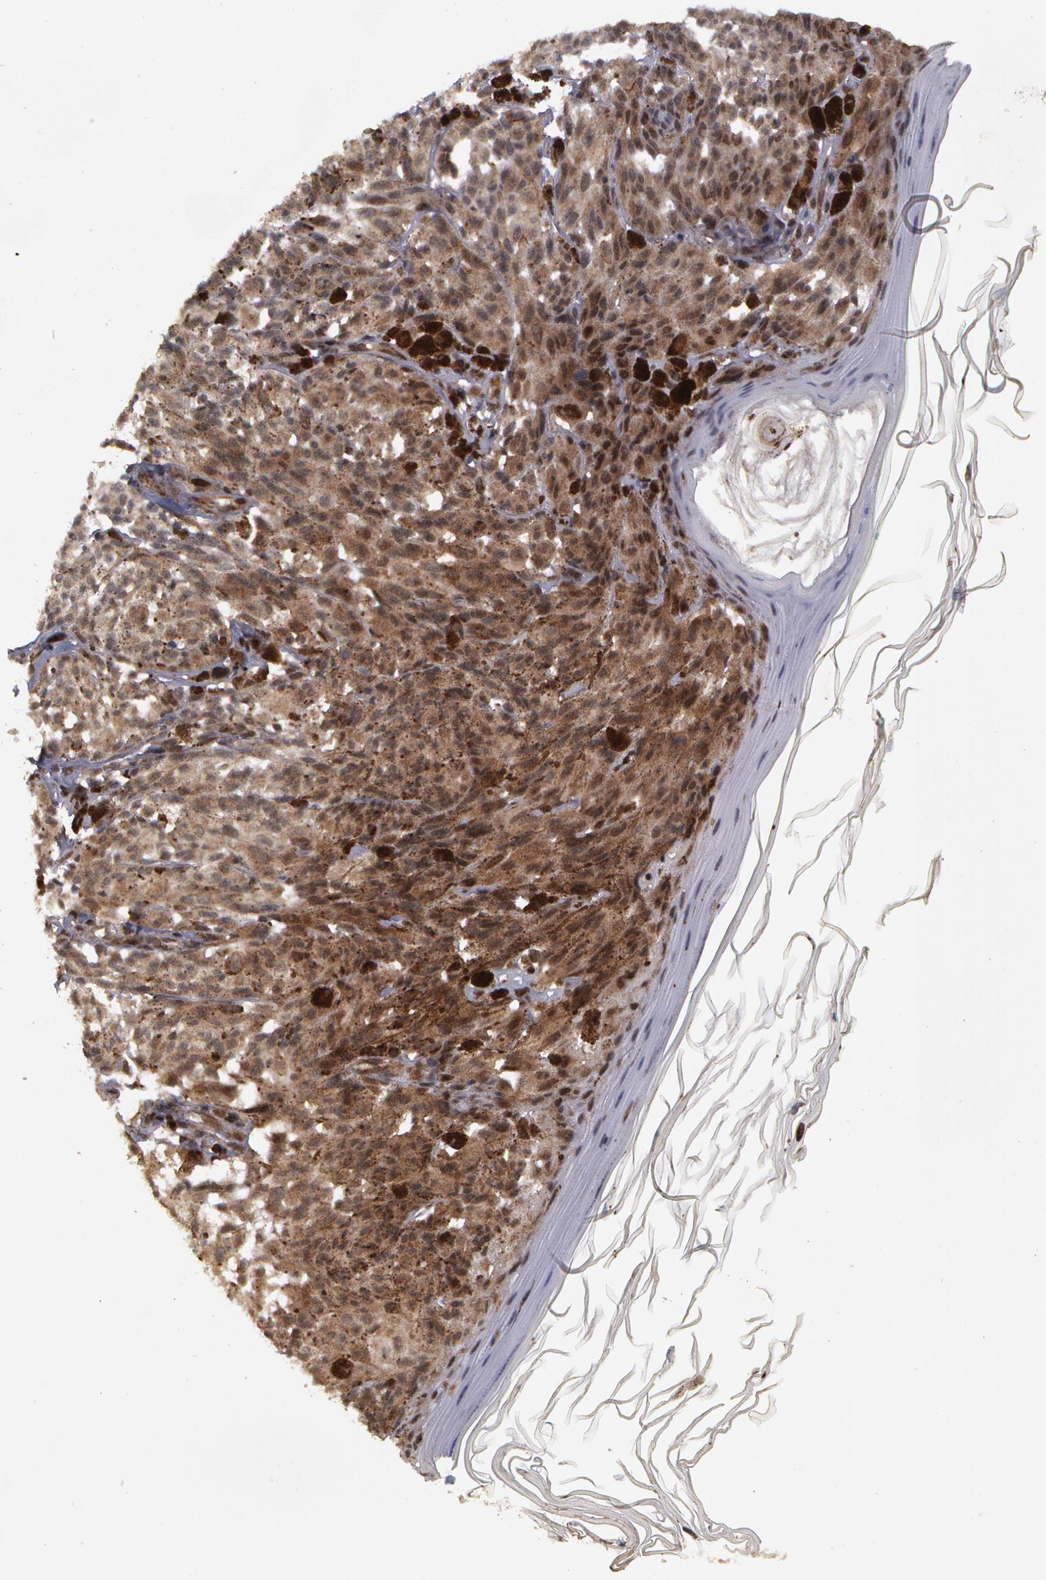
{"staining": {"intensity": "negative", "quantity": "none", "location": "none"}, "tissue": "melanoma", "cell_type": "Tumor cells", "image_type": "cancer", "snomed": [{"axis": "morphology", "description": "Malignant melanoma, NOS"}, {"axis": "topography", "description": "Skin"}], "caption": "IHC micrograph of melanoma stained for a protein (brown), which exhibits no staining in tumor cells.", "gene": "STX5", "patient": {"sex": "female", "age": 72}}